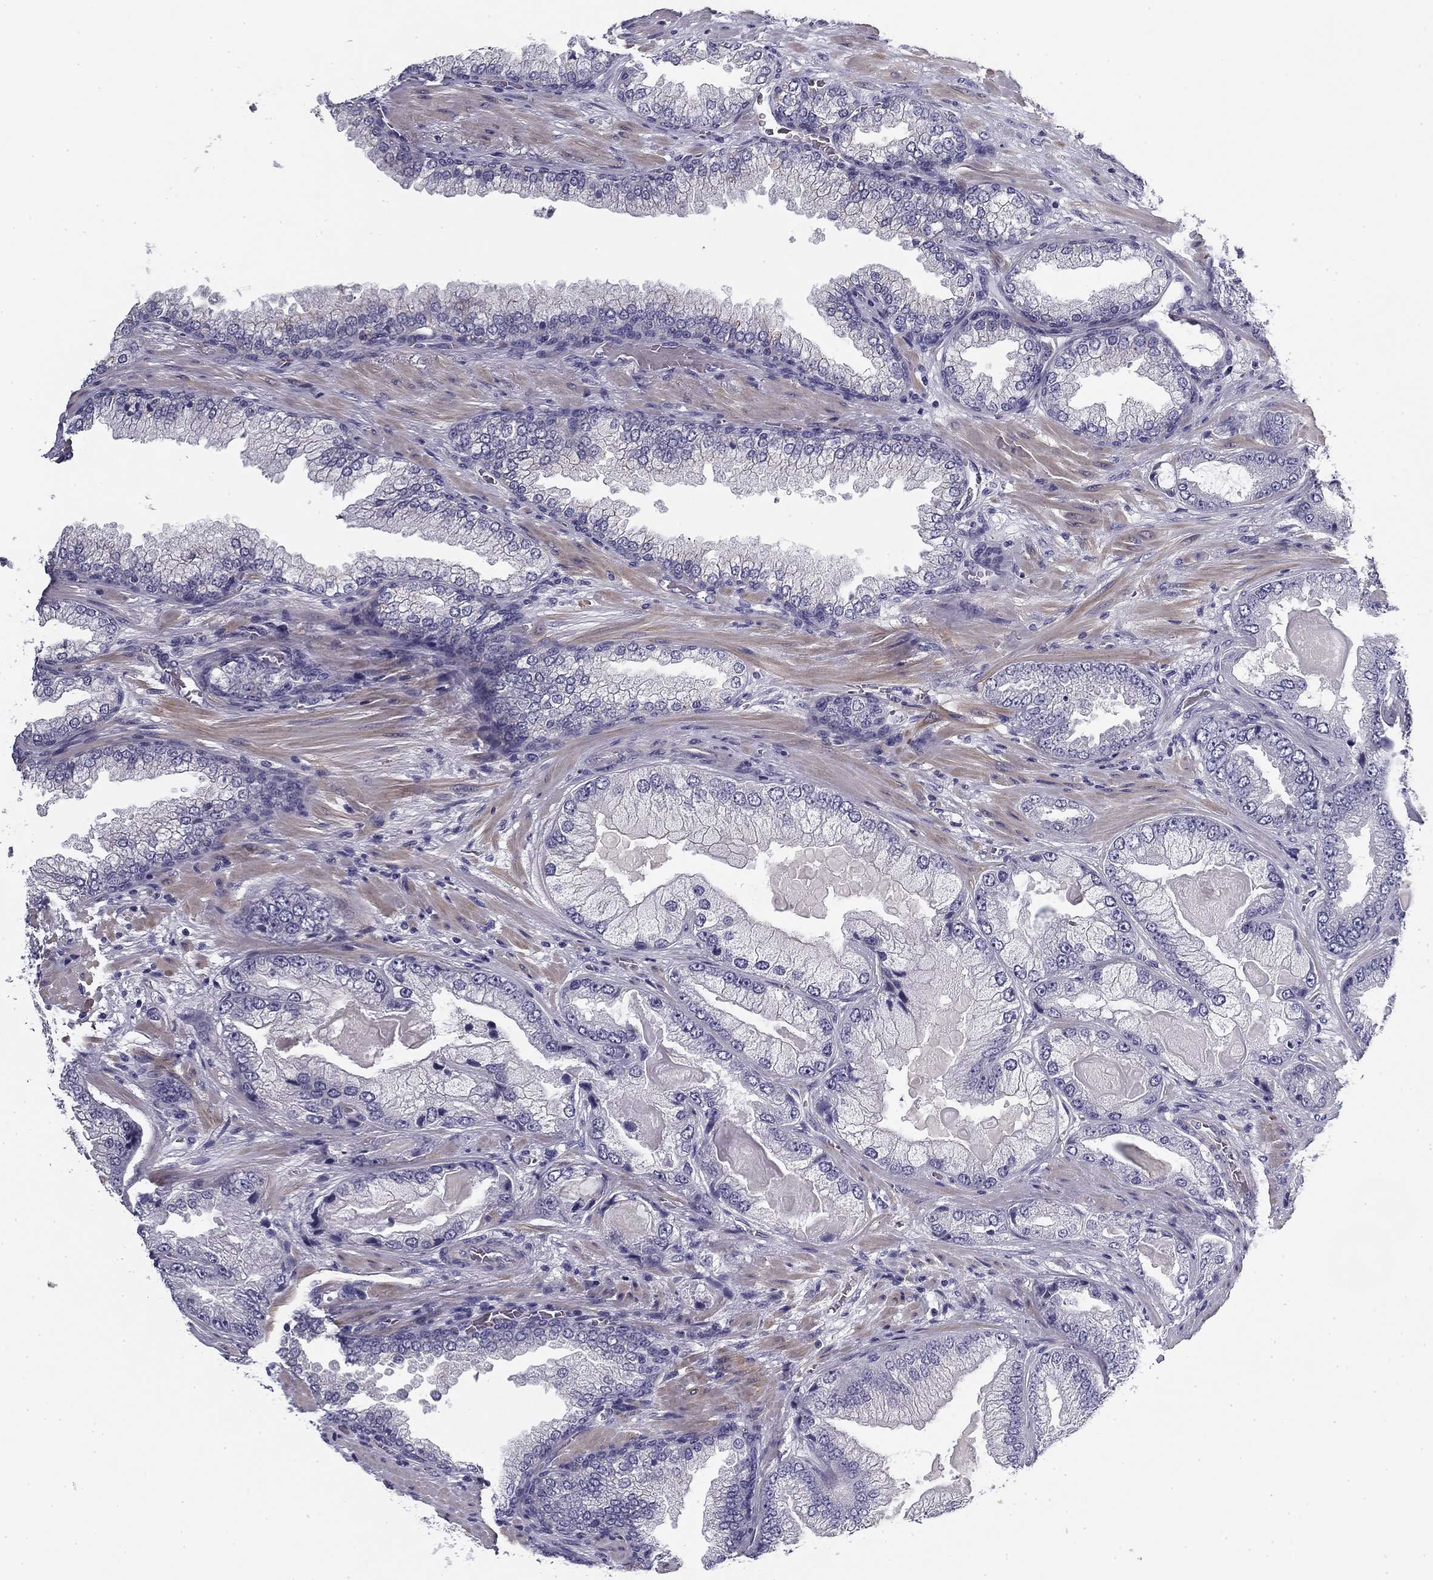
{"staining": {"intensity": "negative", "quantity": "none", "location": "none"}, "tissue": "prostate cancer", "cell_type": "Tumor cells", "image_type": "cancer", "snomed": [{"axis": "morphology", "description": "Adenocarcinoma, Low grade"}, {"axis": "topography", "description": "Prostate"}], "caption": "IHC of prostate cancer (adenocarcinoma (low-grade)) exhibits no staining in tumor cells. (Immunohistochemistry, brightfield microscopy, high magnification).", "gene": "FLNC", "patient": {"sex": "male", "age": 57}}